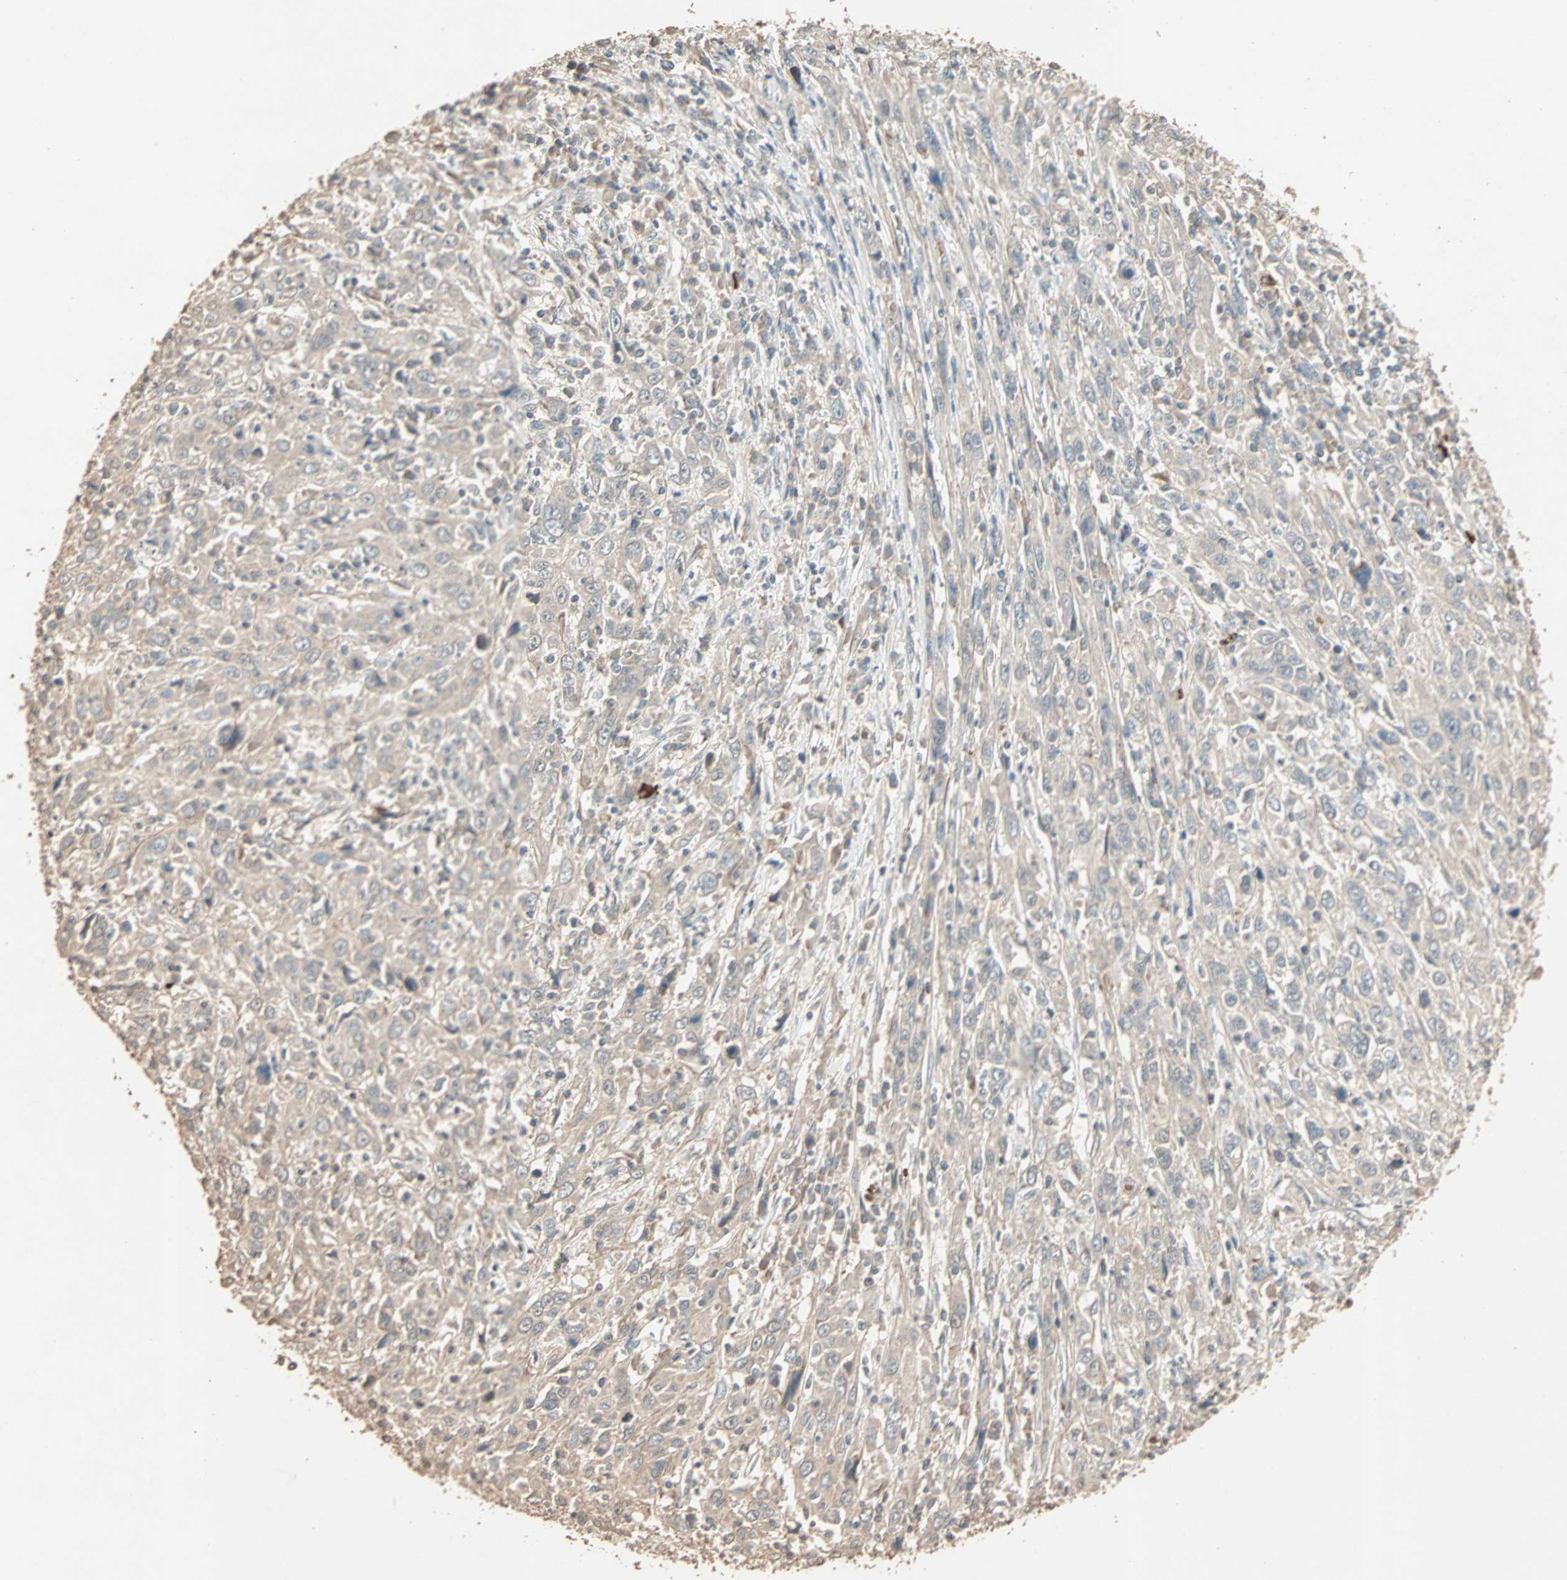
{"staining": {"intensity": "moderate", "quantity": ">75%", "location": "cytoplasmic/membranous"}, "tissue": "cervical cancer", "cell_type": "Tumor cells", "image_type": "cancer", "snomed": [{"axis": "morphology", "description": "Squamous cell carcinoma, NOS"}, {"axis": "topography", "description": "Cervix"}], "caption": "Cervical cancer (squamous cell carcinoma) stained with a protein marker reveals moderate staining in tumor cells.", "gene": "ZBTB33", "patient": {"sex": "female", "age": 46}}